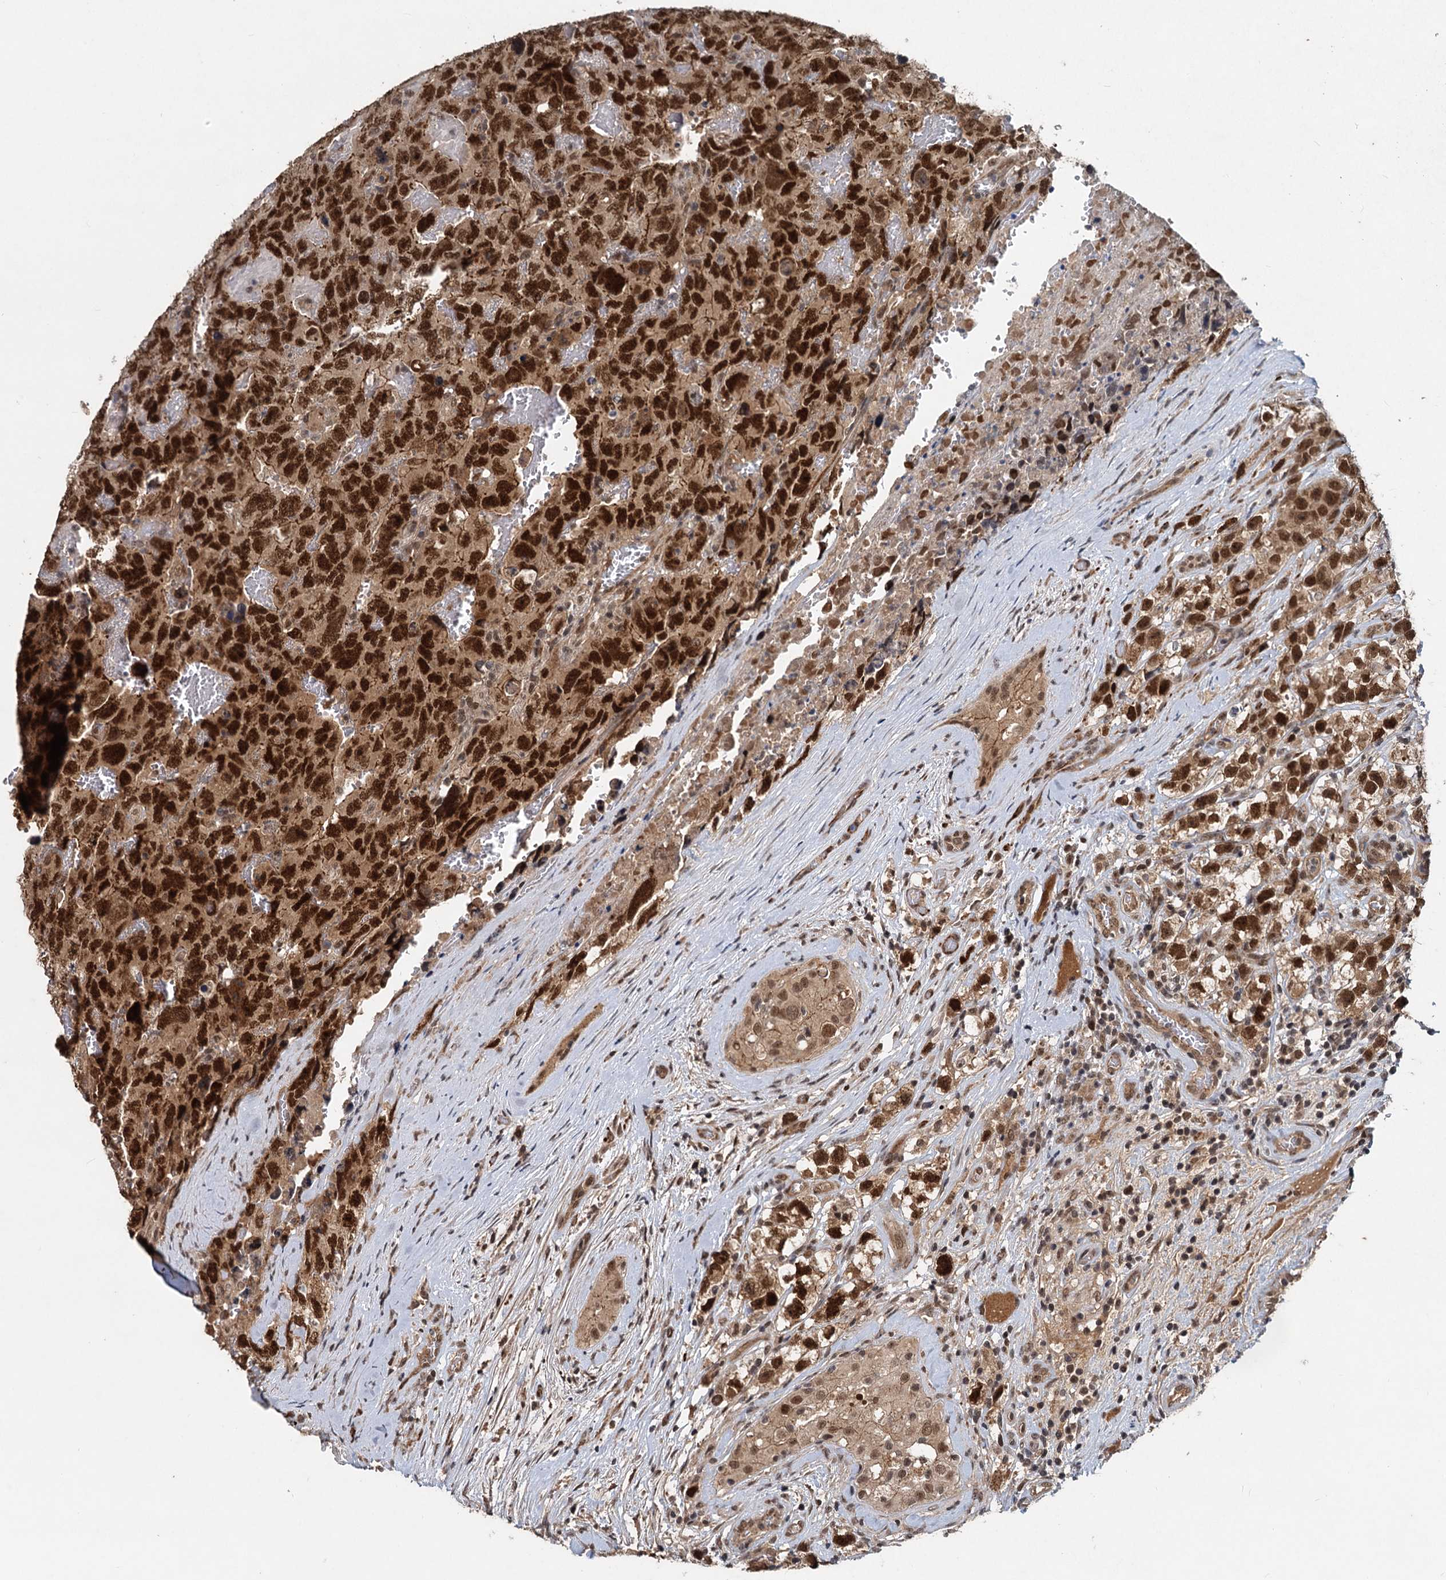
{"staining": {"intensity": "strong", "quantity": ">75%", "location": "nuclear"}, "tissue": "testis cancer", "cell_type": "Tumor cells", "image_type": "cancer", "snomed": [{"axis": "morphology", "description": "Carcinoma, Embryonal, NOS"}, {"axis": "topography", "description": "Testis"}], "caption": "Embryonal carcinoma (testis) was stained to show a protein in brown. There is high levels of strong nuclear positivity in about >75% of tumor cells.", "gene": "RITA1", "patient": {"sex": "male", "age": 45}}